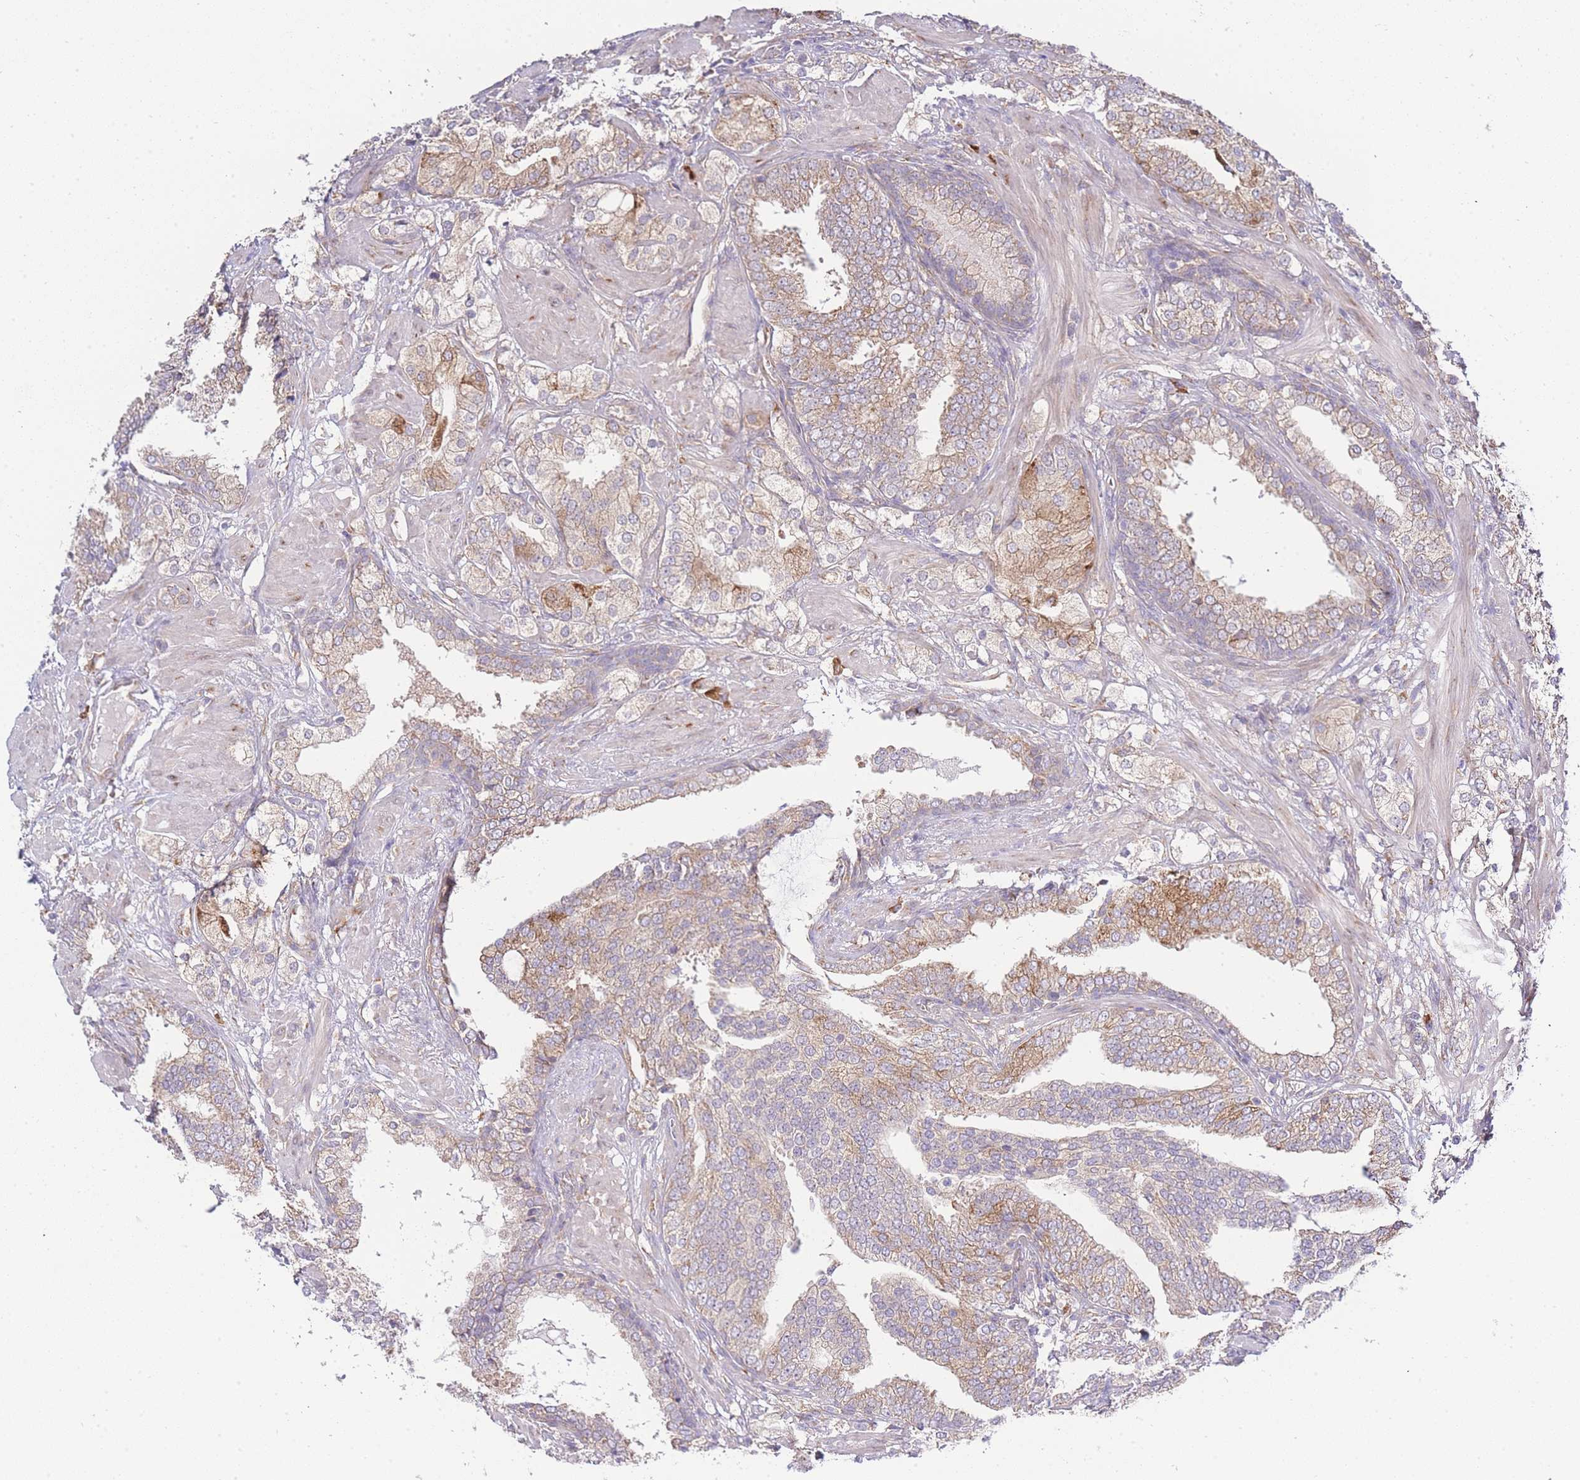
{"staining": {"intensity": "moderate", "quantity": "<25%", "location": "cytoplasmic/membranous"}, "tissue": "prostate cancer", "cell_type": "Tumor cells", "image_type": "cancer", "snomed": [{"axis": "morphology", "description": "Adenocarcinoma, High grade"}, {"axis": "topography", "description": "Prostate"}], "caption": "Immunohistochemistry of human prostate cancer (high-grade adenocarcinoma) displays low levels of moderate cytoplasmic/membranous staining in approximately <25% of tumor cells.", "gene": "BEX1", "patient": {"sex": "male", "age": 50}}